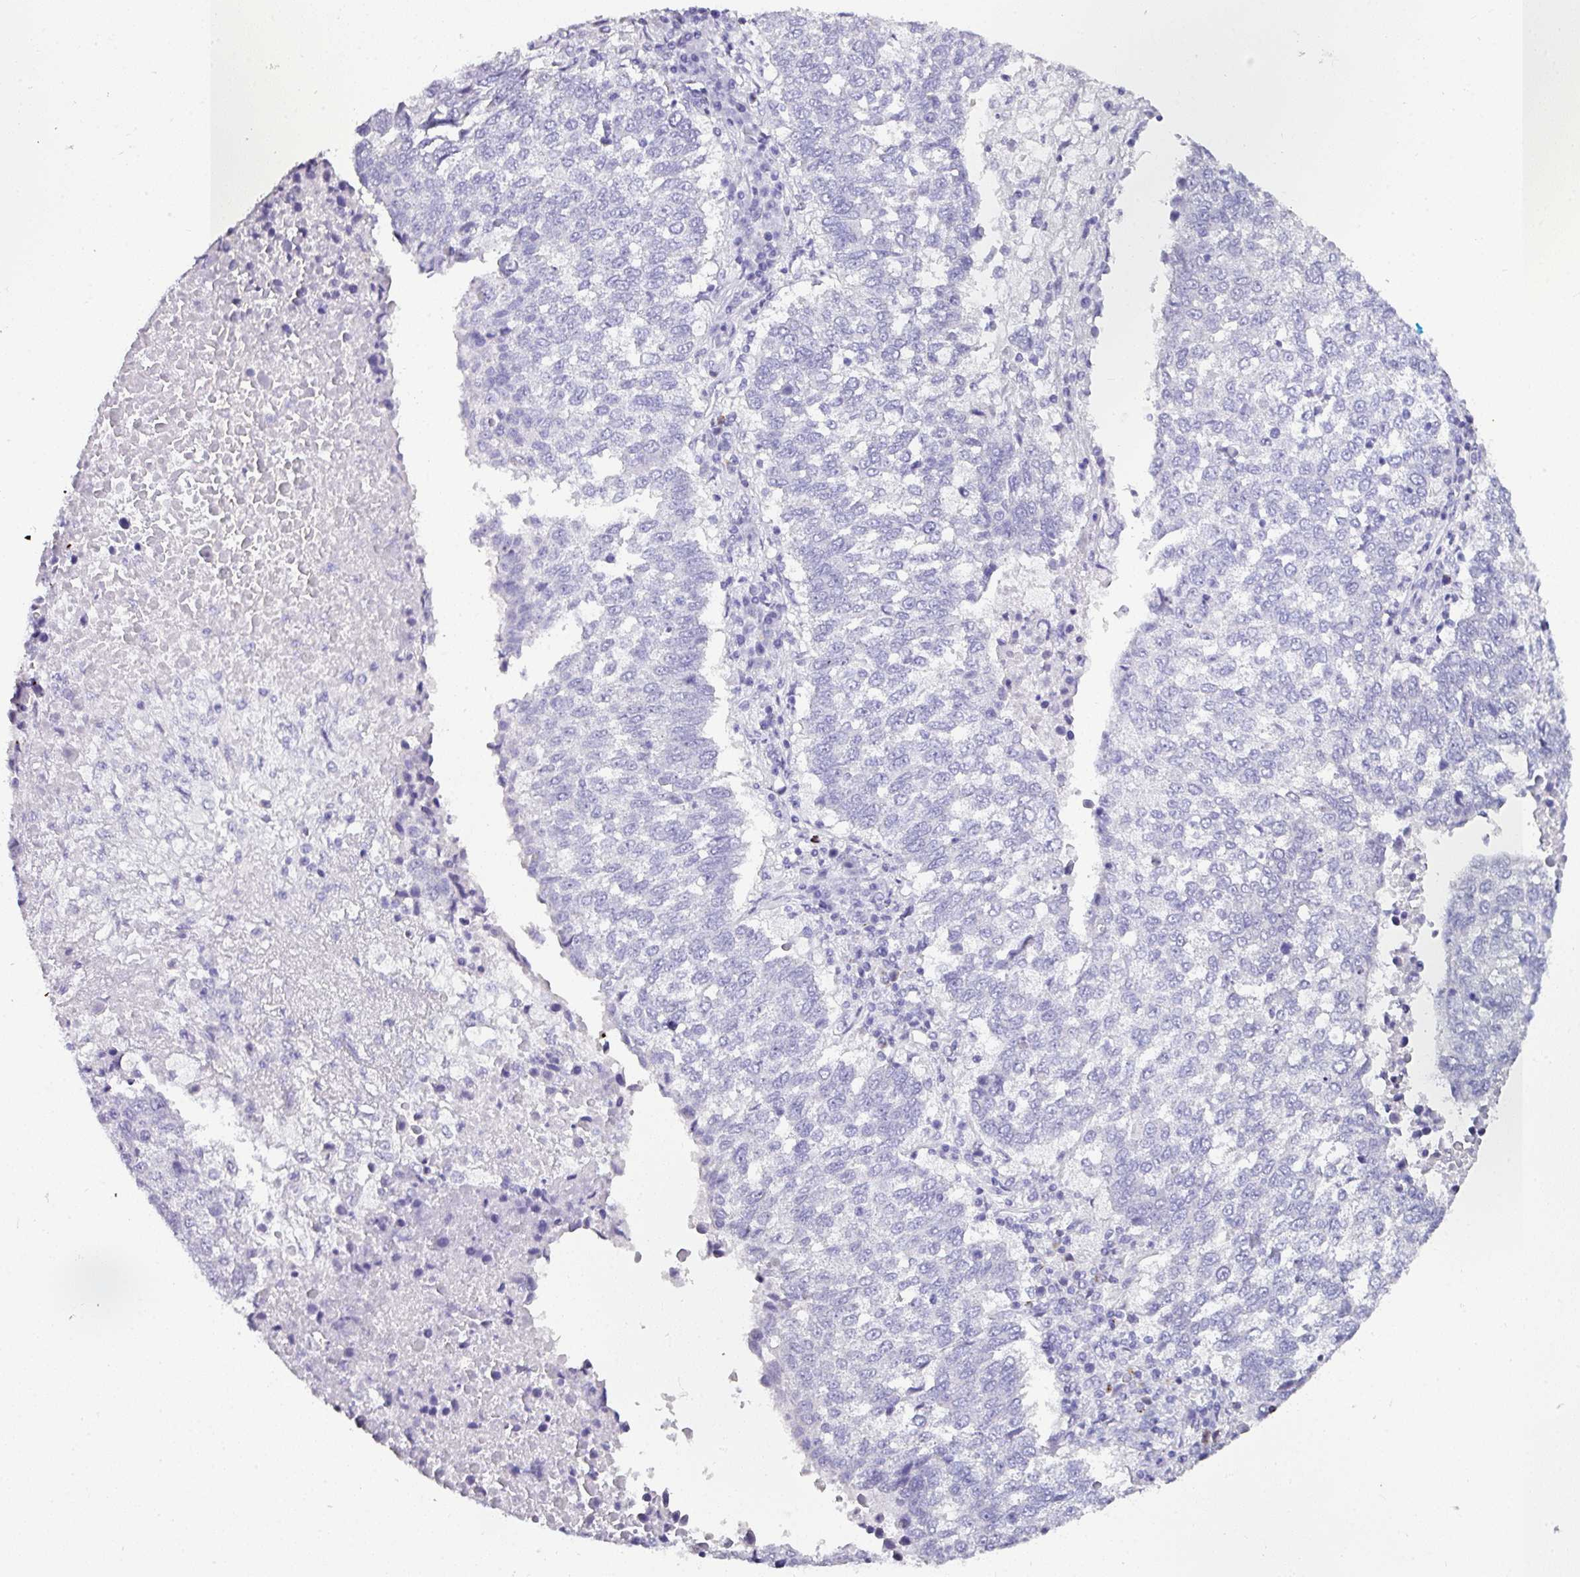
{"staining": {"intensity": "negative", "quantity": "none", "location": "none"}, "tissue": "lung cancer", "cell_type": "Tumor cells", "image_type": "cancer", "snomed": [{"axis": "morphology", "description": "Squamous cell carcinoma, NOS"}, {"axis": "topography", "description": "Lung"}], "caption": "Immunohistochemistry micrograph of neoplastic tissue: lung squamous cell carcinoma stained with DAB reveals no significant protein staining in tumor cells.", "gene": "NAPSA", "patient": {"sex": "male", "age": 73}}